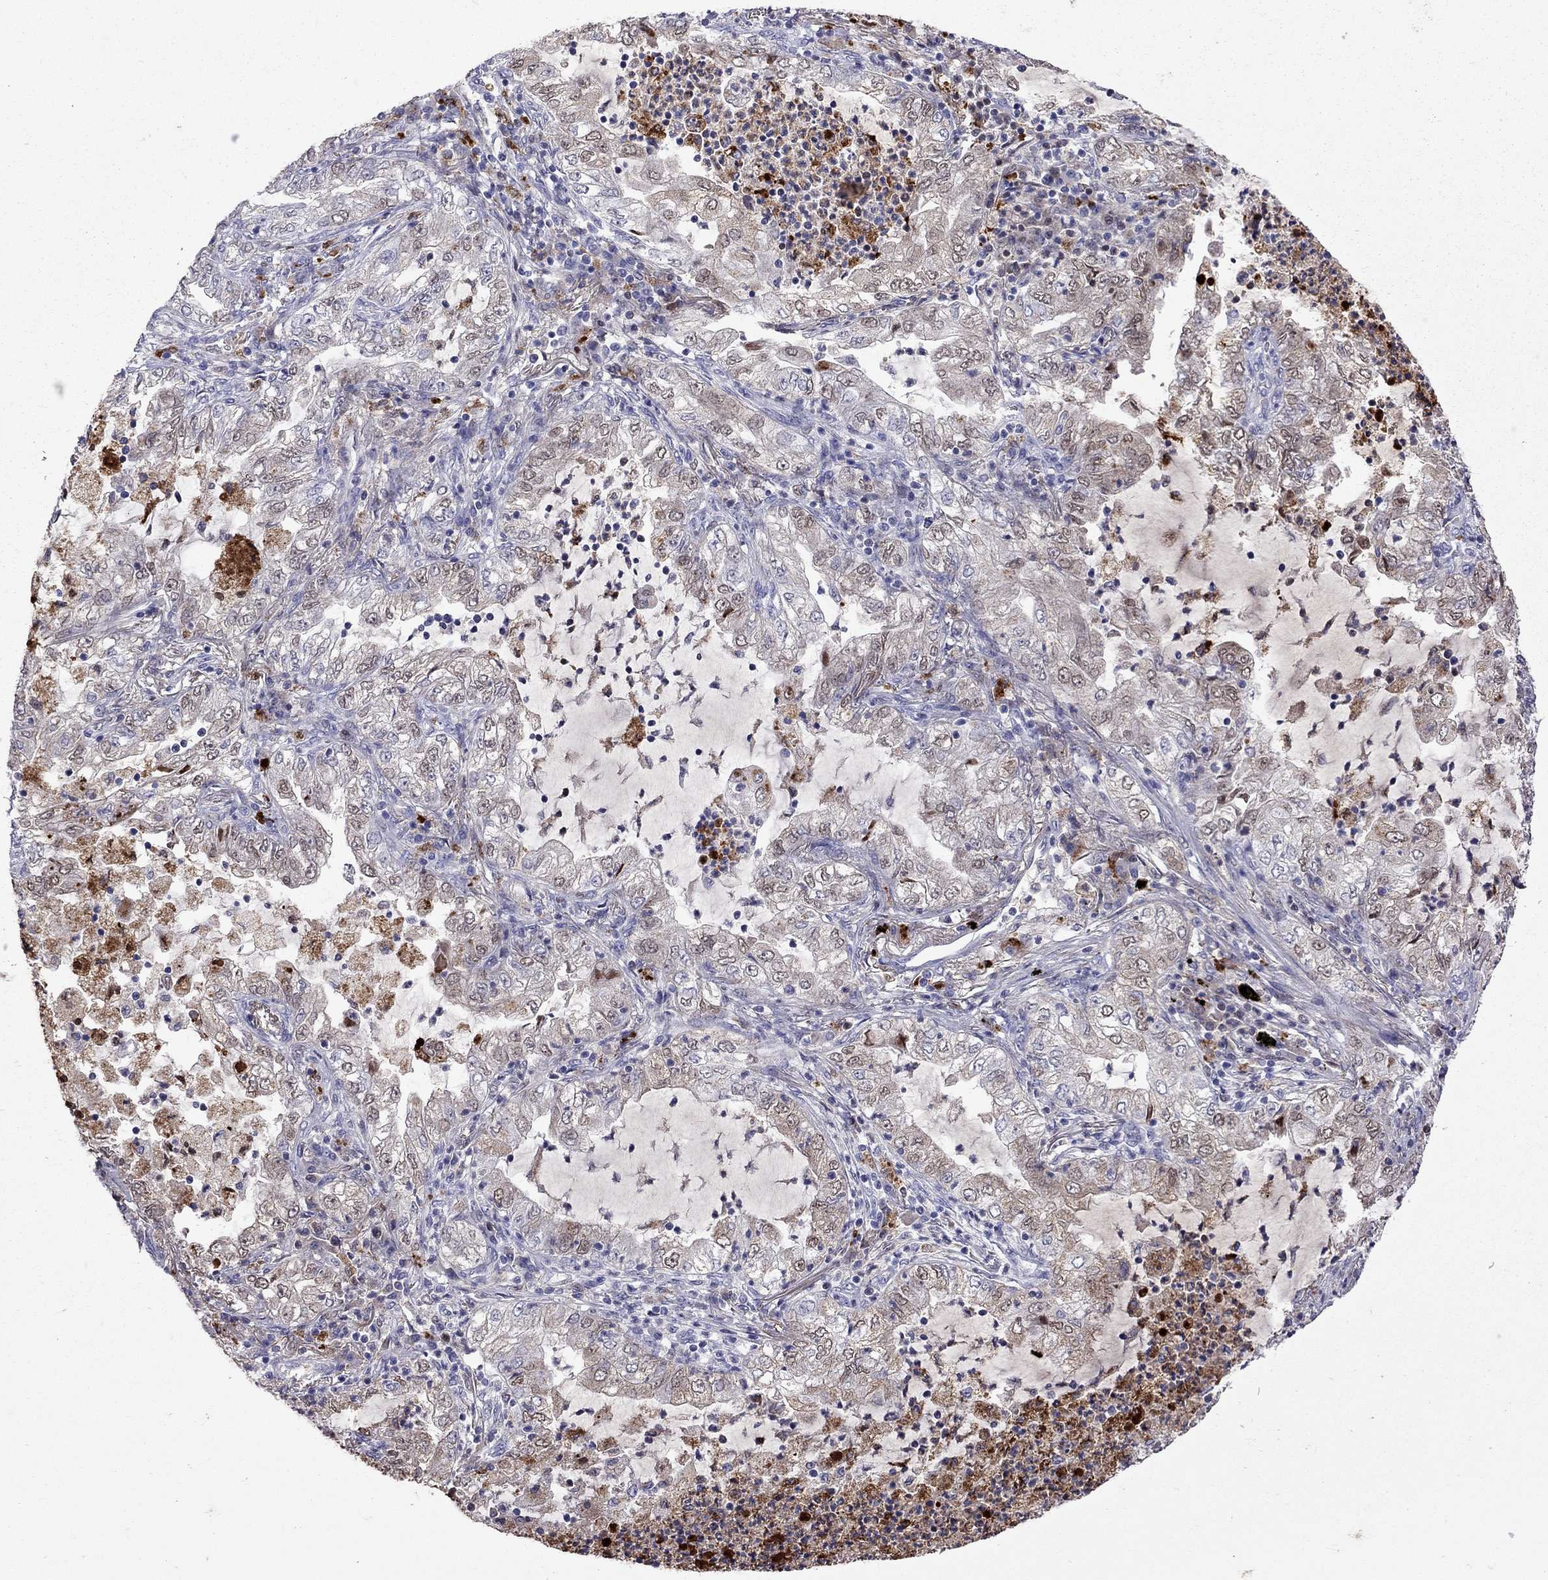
{"staining": {"intensity": "negative", "quantity": "none", "location": "none"}, "tissue": "lung cancer", "cell_type": "Tumor cells", "image_type": "cancer", "snomed": [{"axis": "morphology", "description": "Adenocarcinoma, NOS"}, {"axis": "topography", "description": "Lung"}], "caption": "IHC of human lung adenocarcinoma demonstrates no staining in tumor cells.", "gene": "SERPINA3", "patient": {"sex": "female", "age": 73}}